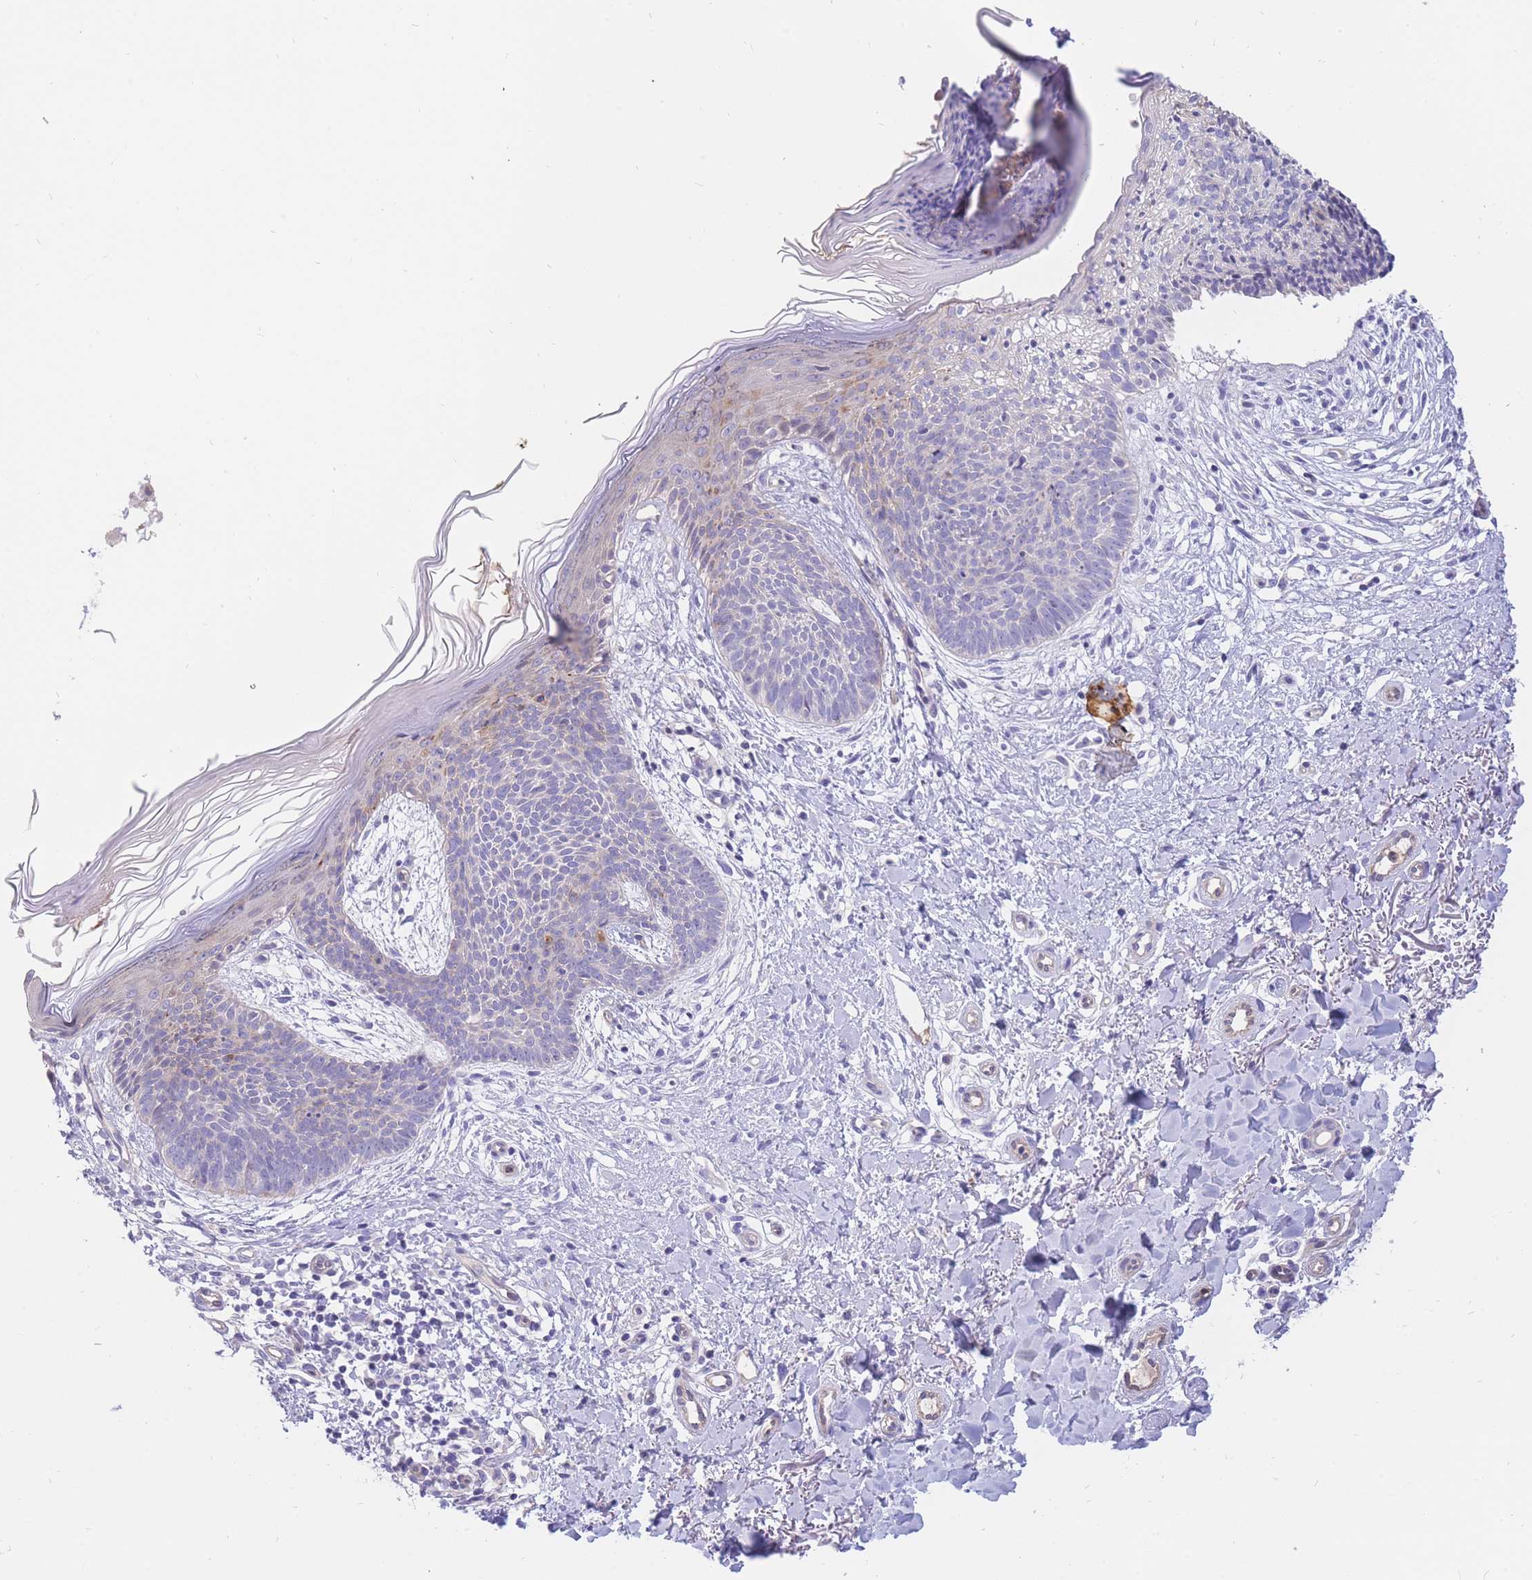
{"staining": {"intensity": "negative", "quantity": "none", "location": "none"}, "tissue": "skin cancer", "cell_type": "Tumor cells", "image_type": "cancer", "snomed": [{"axis": "morphology", "description": "Basal cell carcinoma"}, {"axis": "topography", "description": "Skin"}], "caption": "The immunohistochemistry (IHC) photomicrograph has no significant positivity in tumor cells of skin basal cell carcinoma tissue.", "gene": "SULT1A1", "patient": {"sex": "male", "age": 78}}